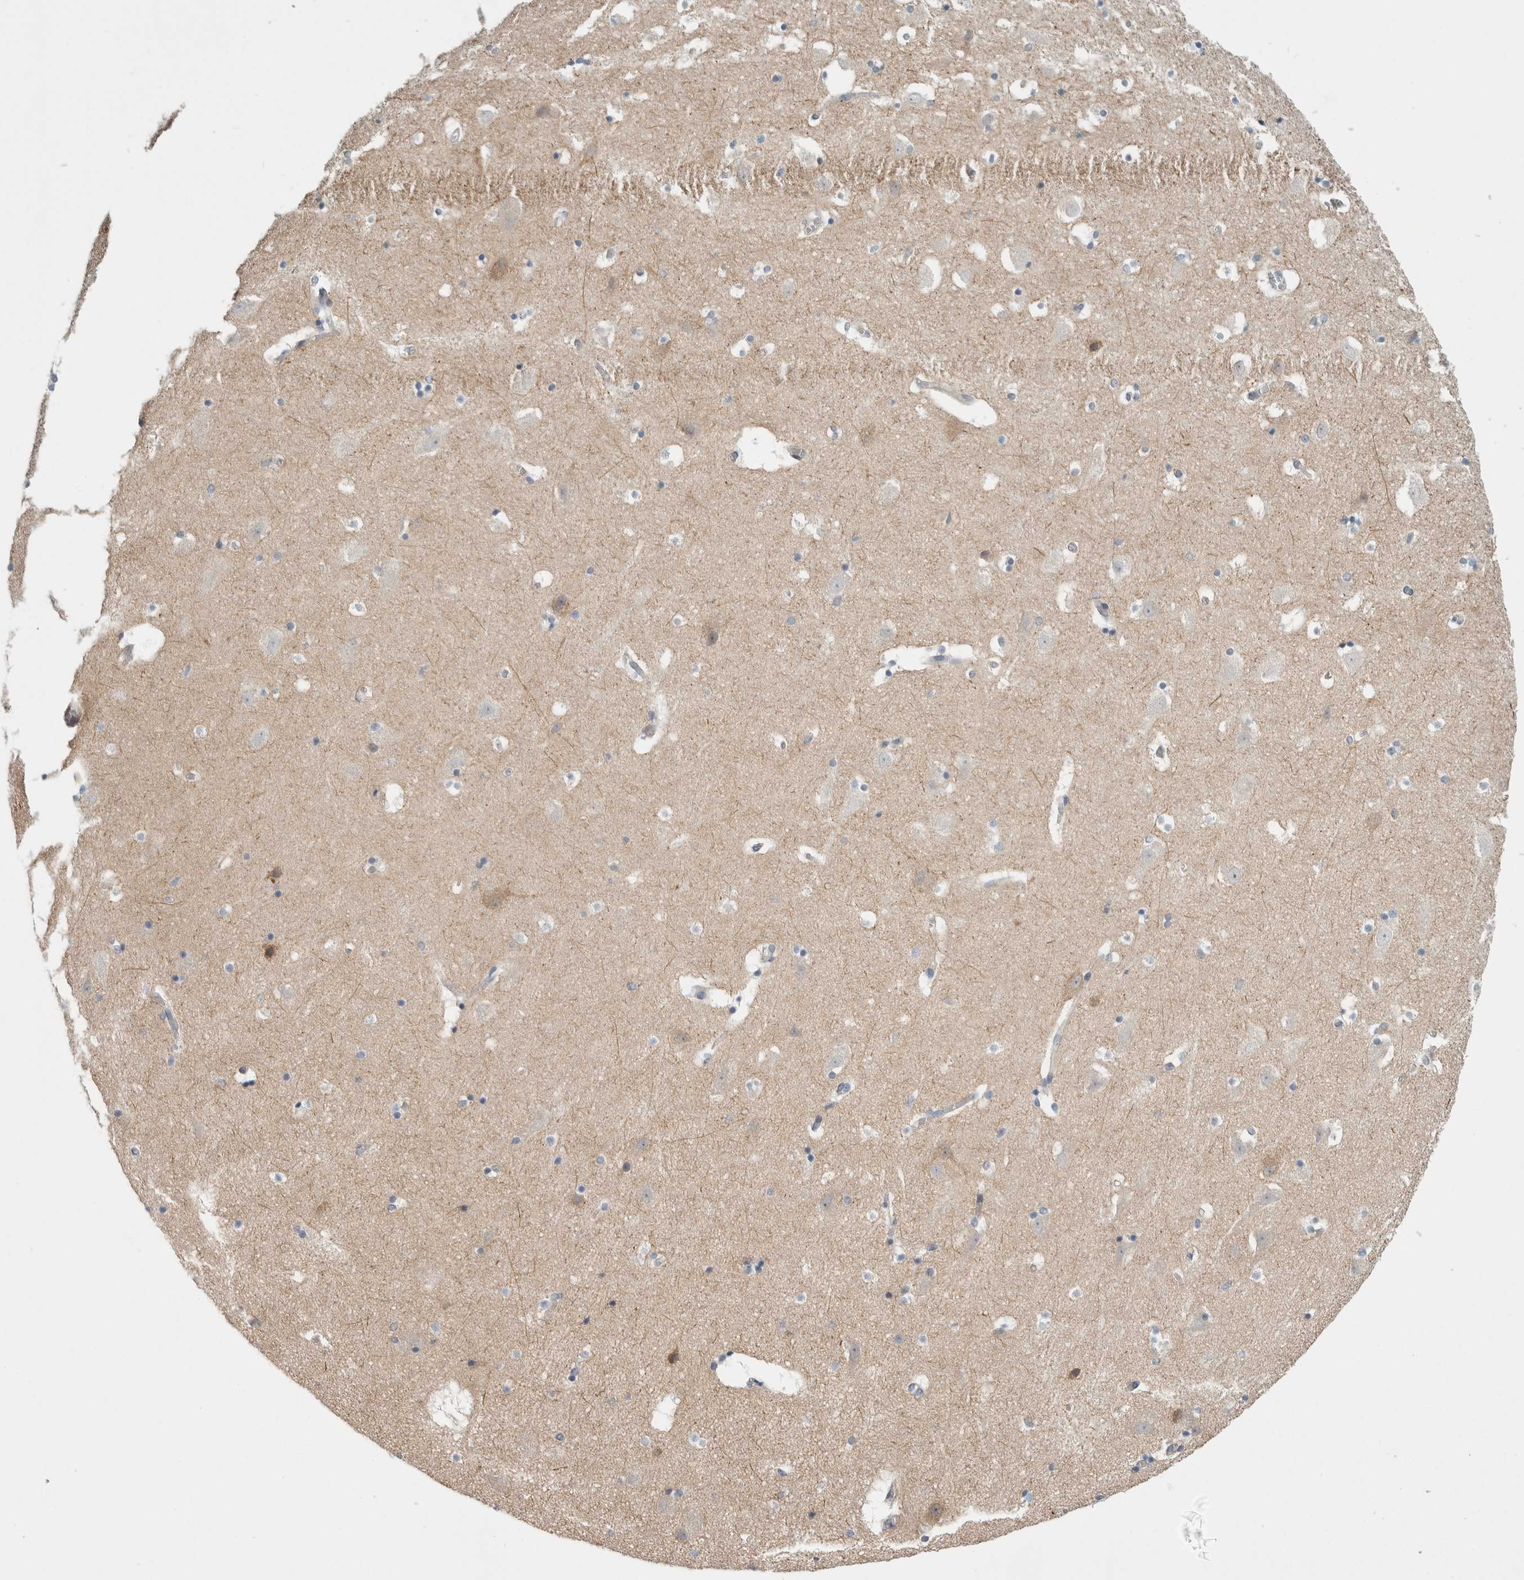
{"staining": {"intensity": "weak", "quantity": "<25%", "location": "cytoplasmic/membranous"}, "tissue": "hippocampus", "cell_type": "Glial cells", "image_type": "normal", "snomed": [{"axis": "morphology", "description": "Normal tissue, NOS"}, {"axis": "topography", "description": "Hippocampus"}], "caption": "Hippocampus stained for a protein using immunohistochemistry (IHC) reveals no positivity glial cells.", "gene": "KCNJ3", "patient": {"sex": "male", "age": 45}}